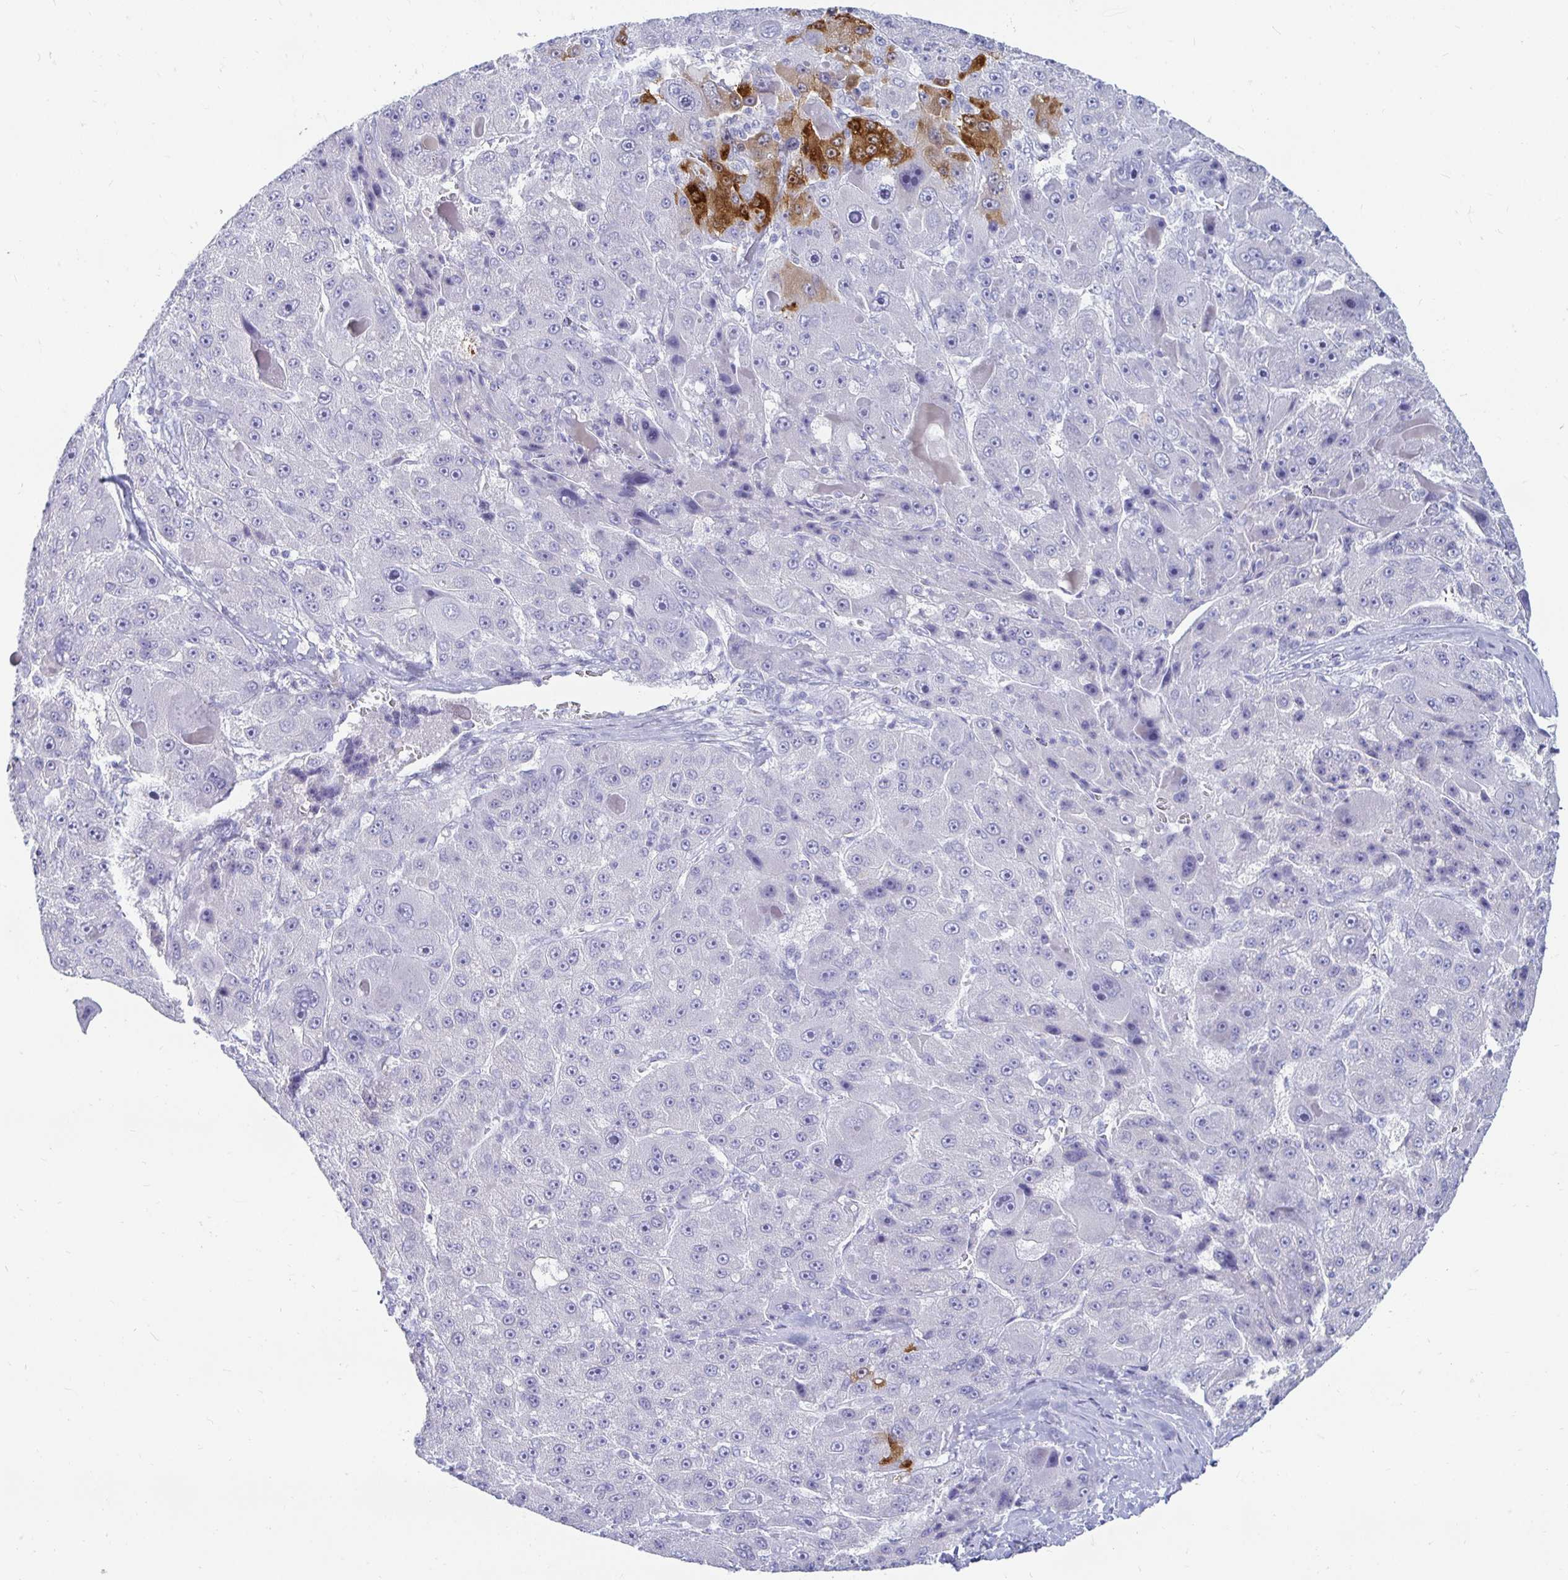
{"staining": {"intensity": "strong", "quantity": "<25%", "location": "cytoplasmic/membranous"}, "tissue": "liver cancer", "cell_type": "Tumor cells", "image_type": "cancer", "snomed": [{"axis": "morphology", "description": "Carcinoma, Hepatocellular, NOS"}, {"axis": "topography", "description": "Liver"}], "caption": "Brown immunohistochemical staining in human hepatocellular carcinoma (liver) shows strong cytoplasmic/membranous expression in about <25% of tumor cells.", "gene": "PEG10", "patient": {"sex": "male", "age": 76}}